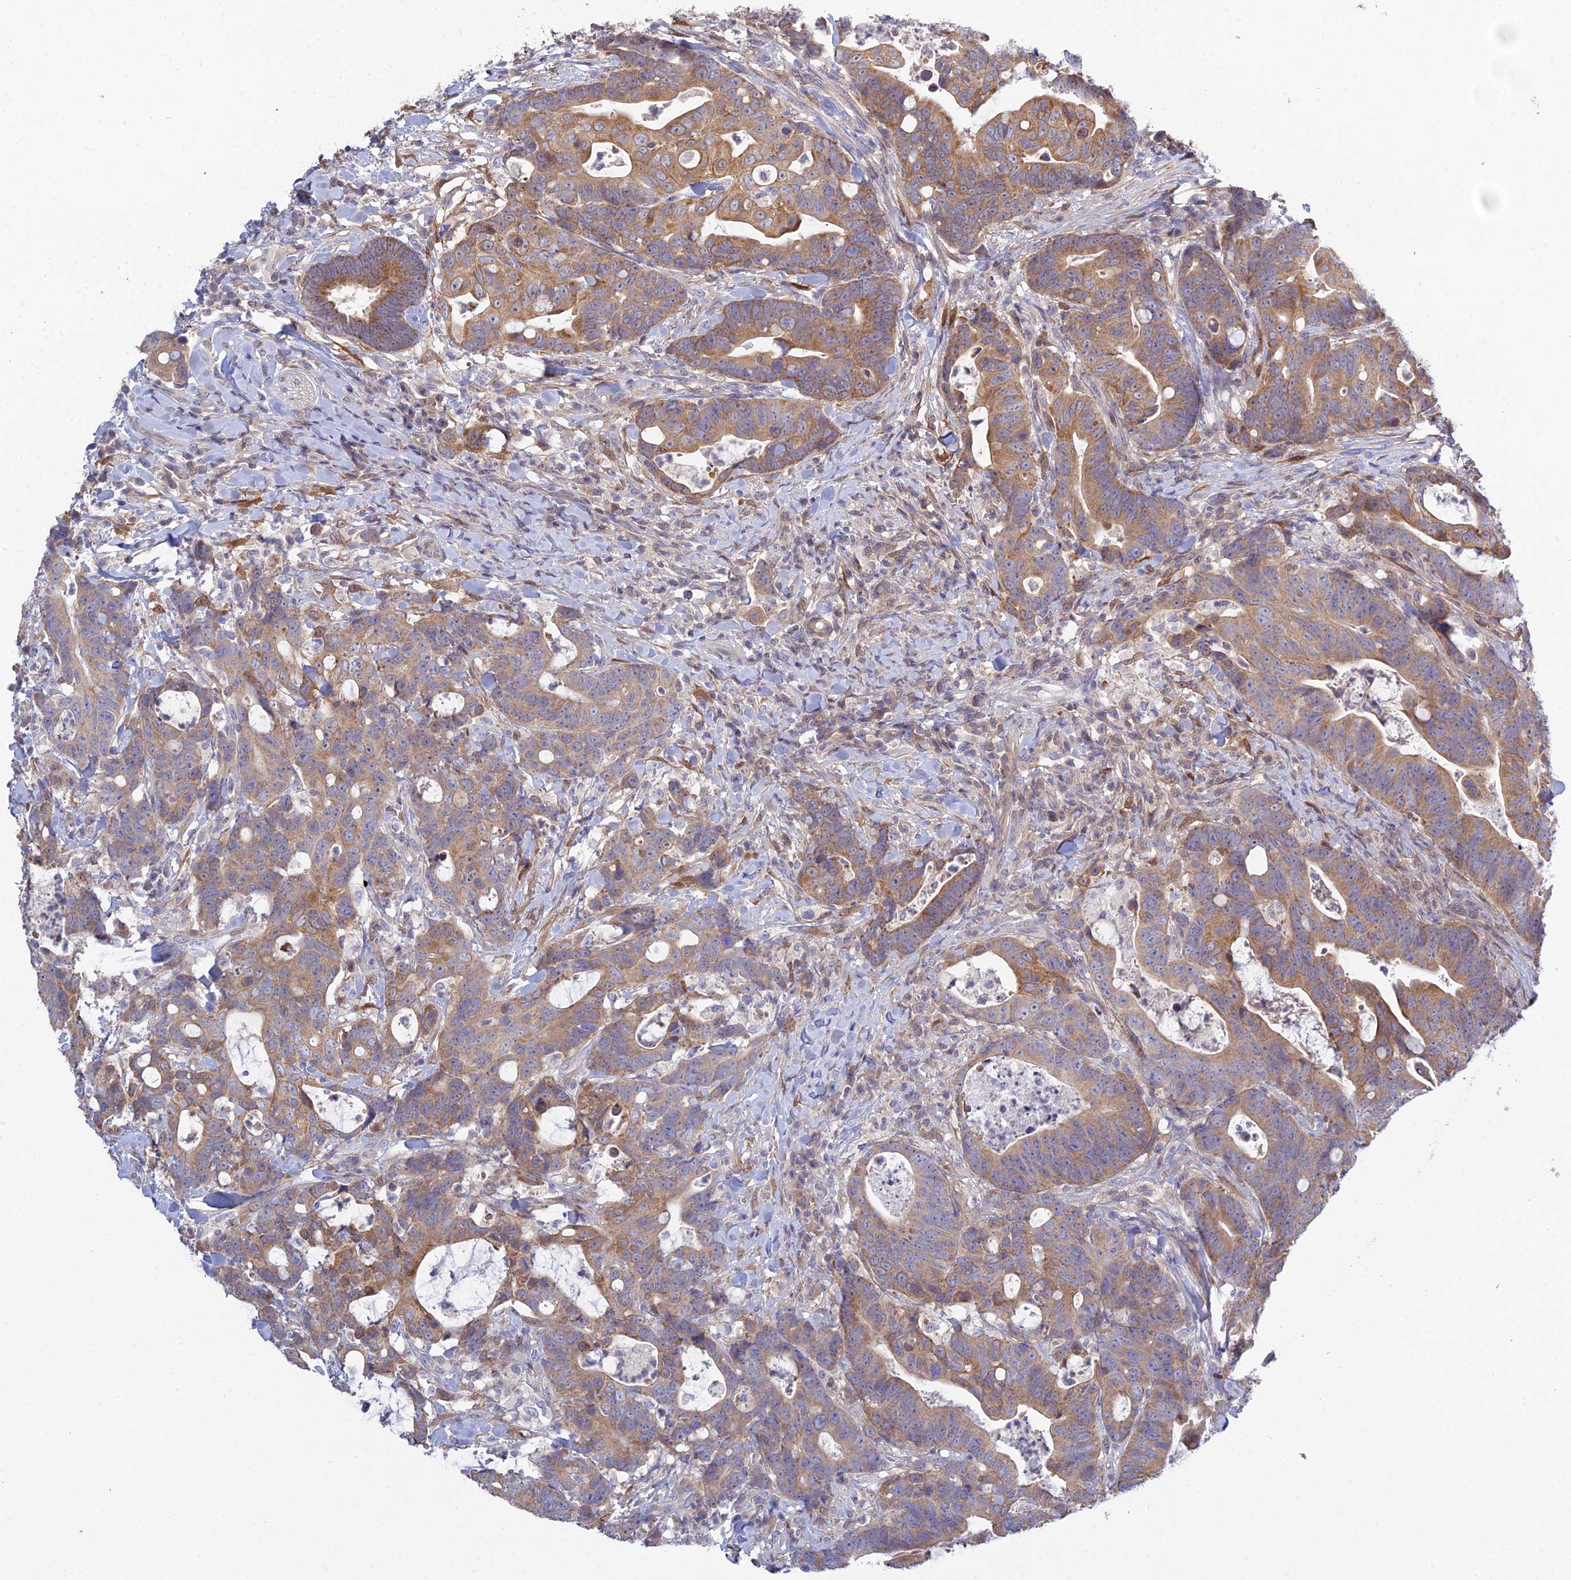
{"staining": {"intensity": "moderate", "quantity": ">75%", "location": "cytoplasmic/membranous"}, "tissue": "colorectal cancer", "cell_type": "Tumor cells", "image_type": "cancer", "snomed": [{"axis": "morphology", "description": "Adenocarcinoma, NOS"}, {"axis": "topography", "description": "Colon"}], "caption": "Moderate cytoplasmic/membranous staining for a protein is appreciated in approximately >75% of tumor cells of colorectal cancer using immunohistochemistry.", "gene": "ELOA2", "patient": {"sex": "female", "age": 82}}